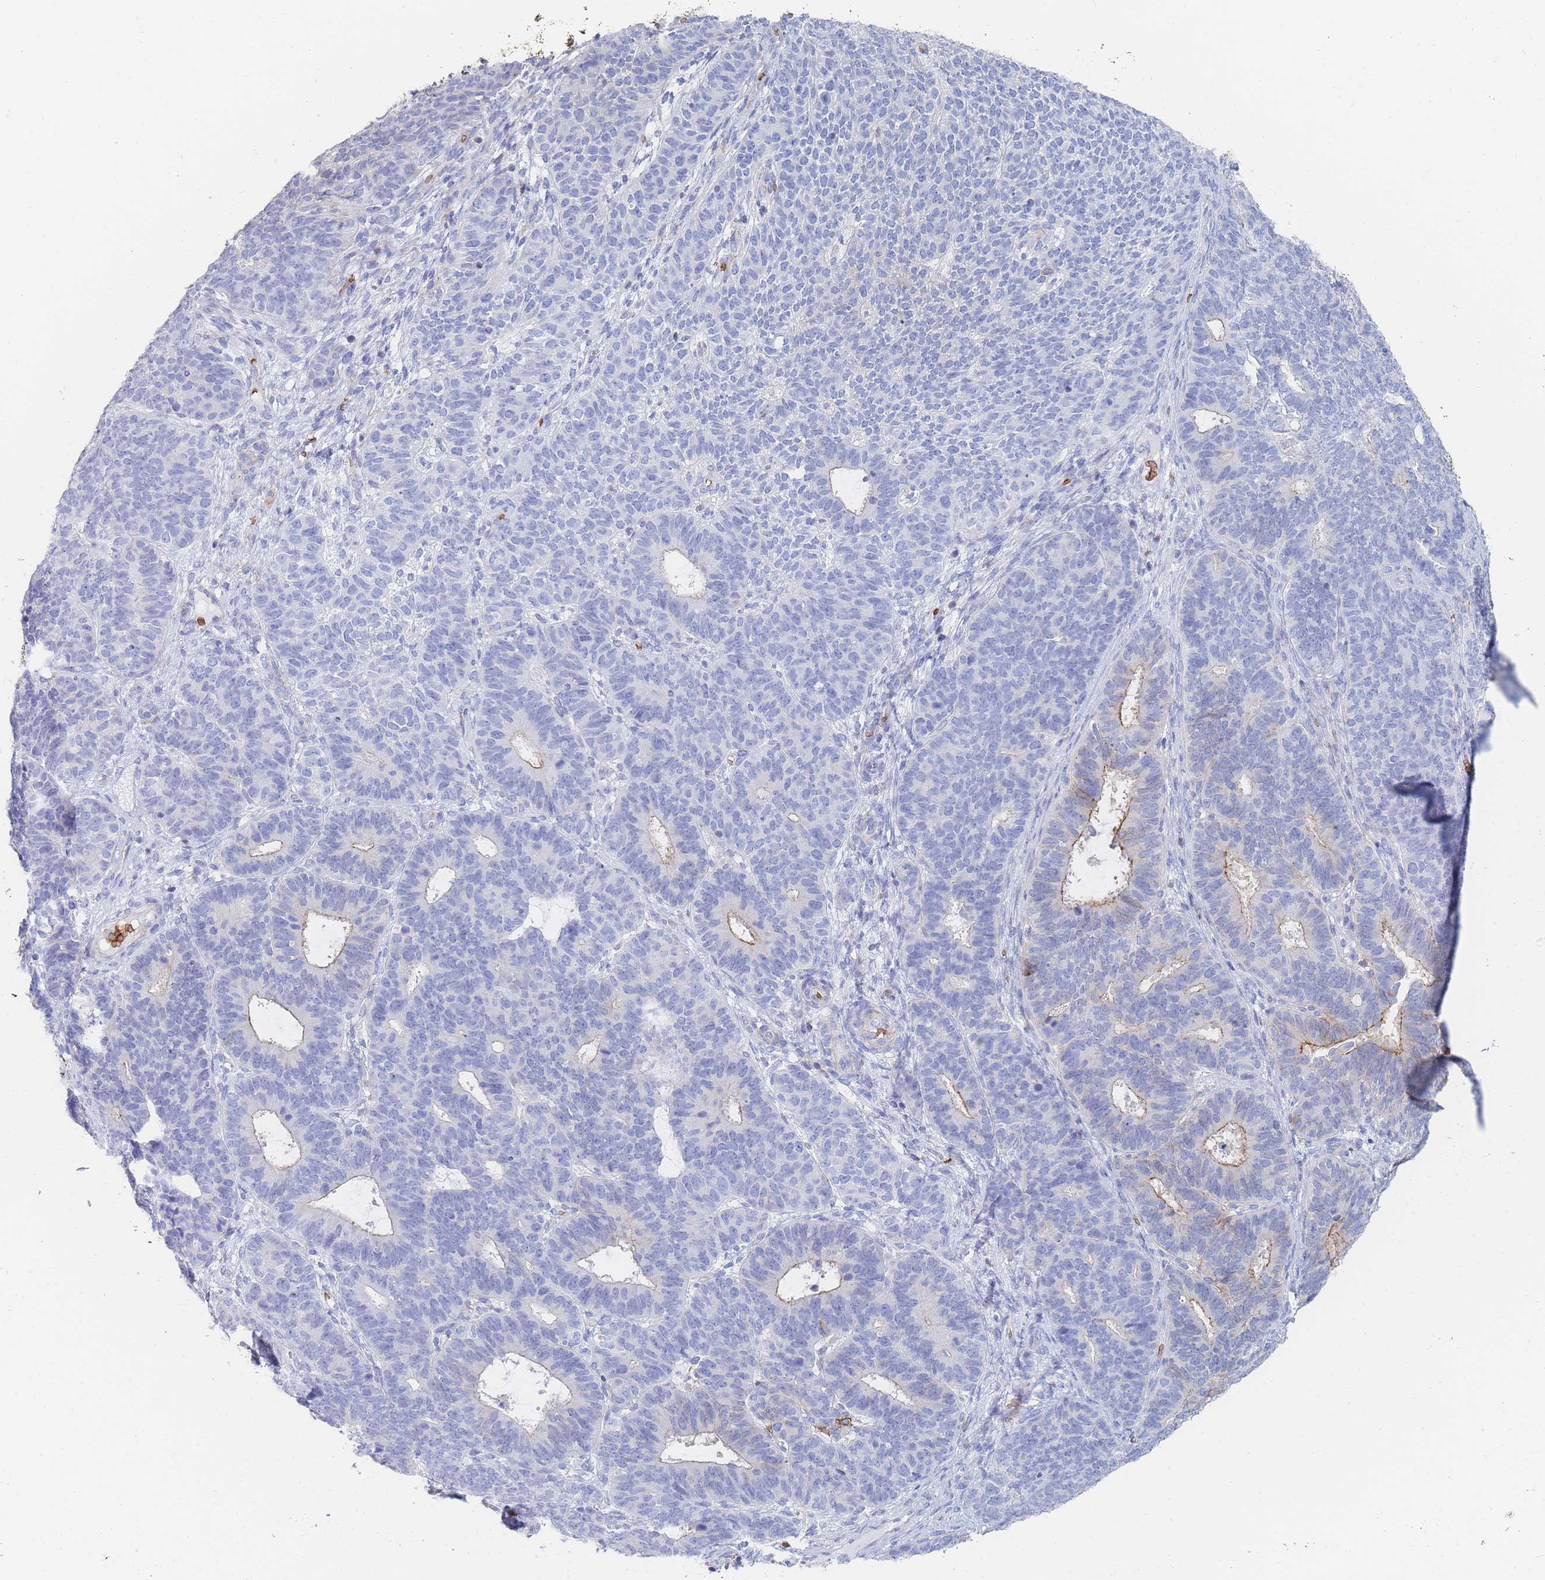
{"staining": {"intensity": "moderate", "quantity": "<25%", "location": "cytoplasmic/membranous"}, "tissue": "endometrial cancer", "cell_type": "Tumor cells", "image_type": "cancer", "snomed": [{"axis": "morphology", "description": "Adenocarcinoma, NOS"}, {"axis": "topography", "description": "Endometrium"}], "caption": "An IHC image of neoplastic tissue is shown. Protein staining in brown highlights moderate cytoplasmic/membranous positivity in adenocarcinoma (endometrial) within tumor cells.", "gene": "SLC2A1", "patient": {"sex": "female", "age": 70}}